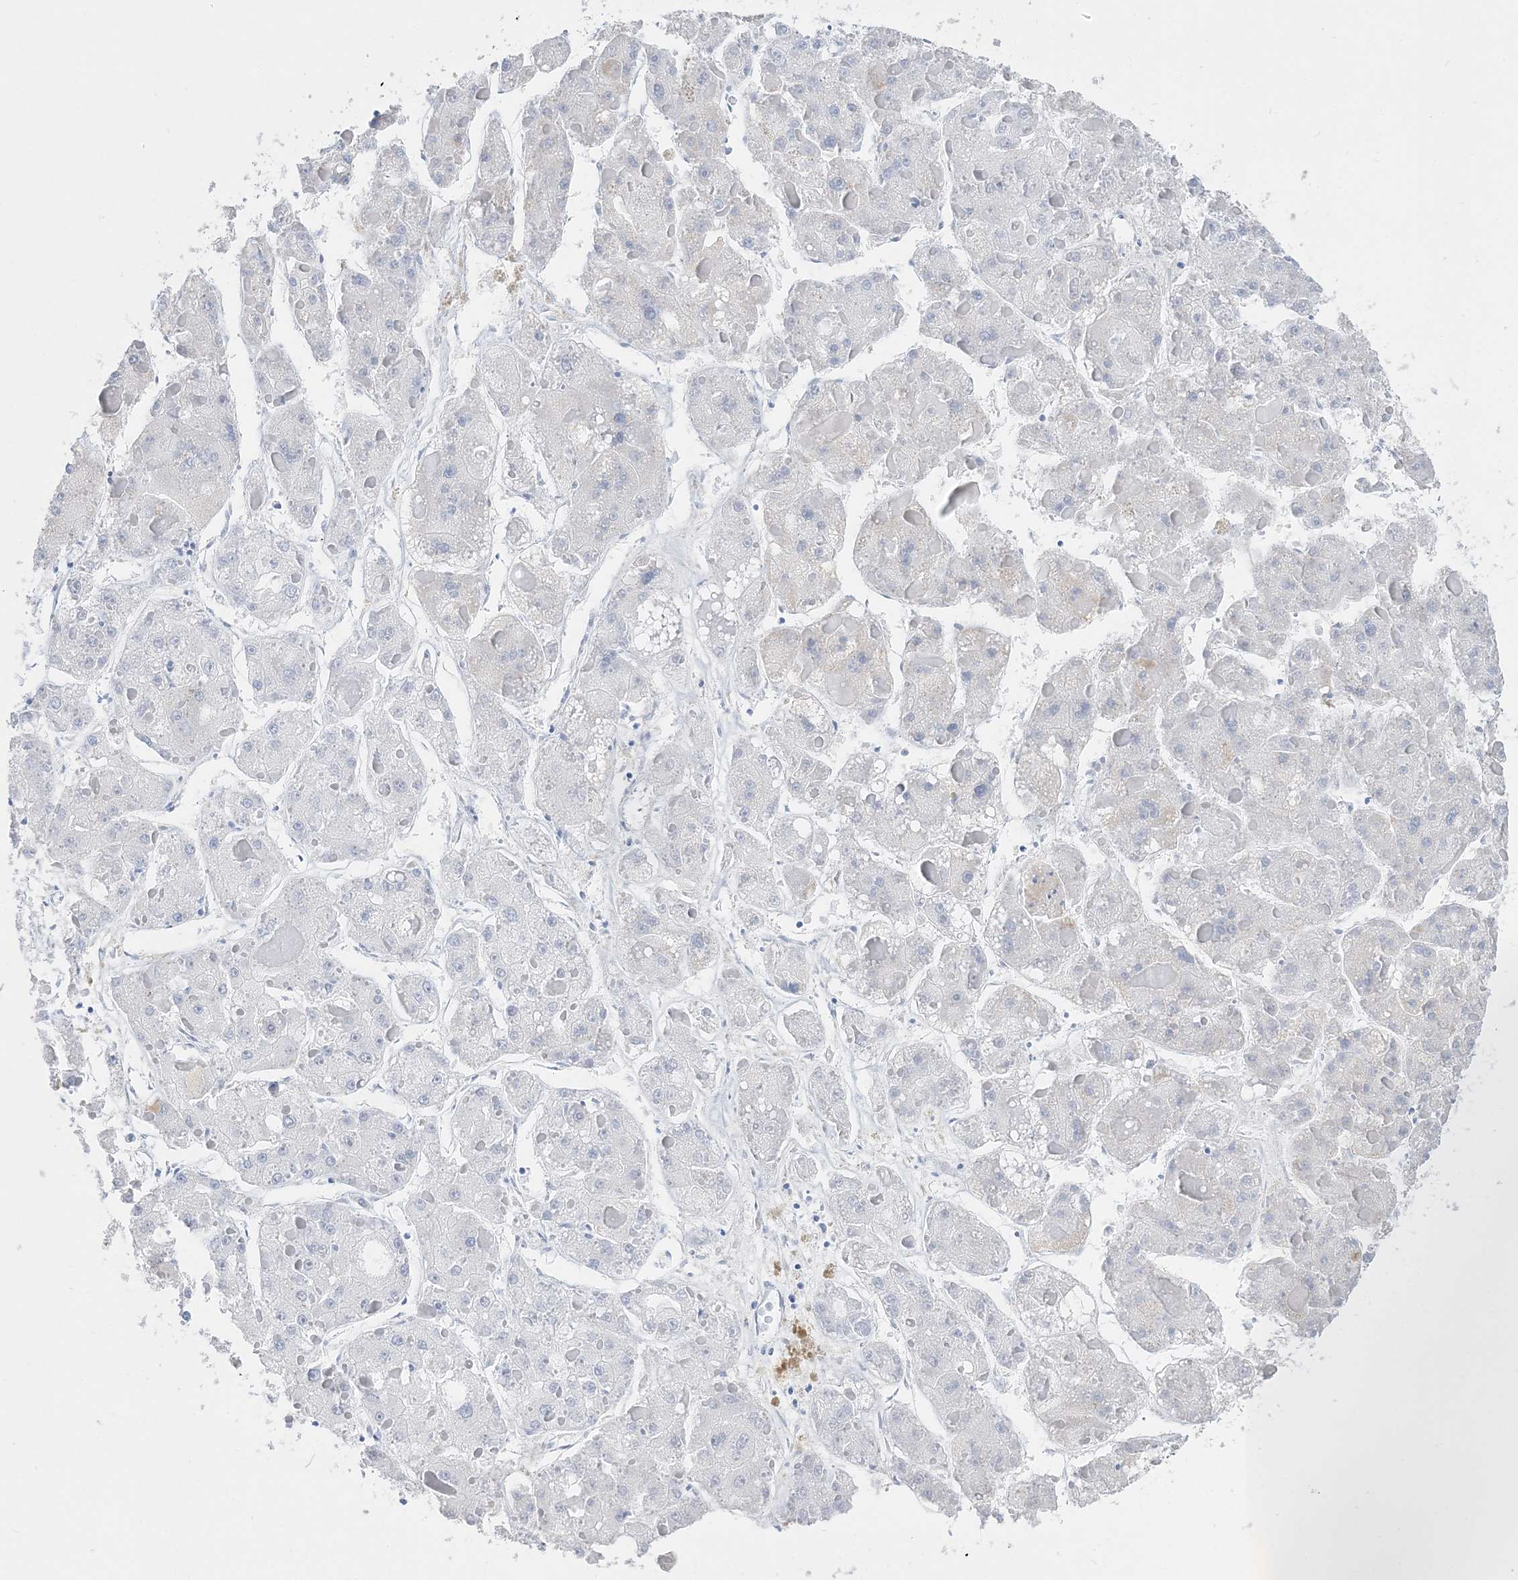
{"staining": {"intensity": "negative", "quantity": "none", "location": "none"}, "tissue": "liver cancer", "cell_type": "Tumor cells", "image_type": "cancer", "snomed": [{"axis": "morphology", "description": "Carcinoma, Hepatocellular, NOS"}, {"axis": "topography", "description": "Liver"}], "caption": "This is an immunohistochemistry (IHC) histopathology image of liver cancer. There is no expression in tumor cells.", "gene": "TSPYL6", "patient": {"sex": "female", "age": 73}}